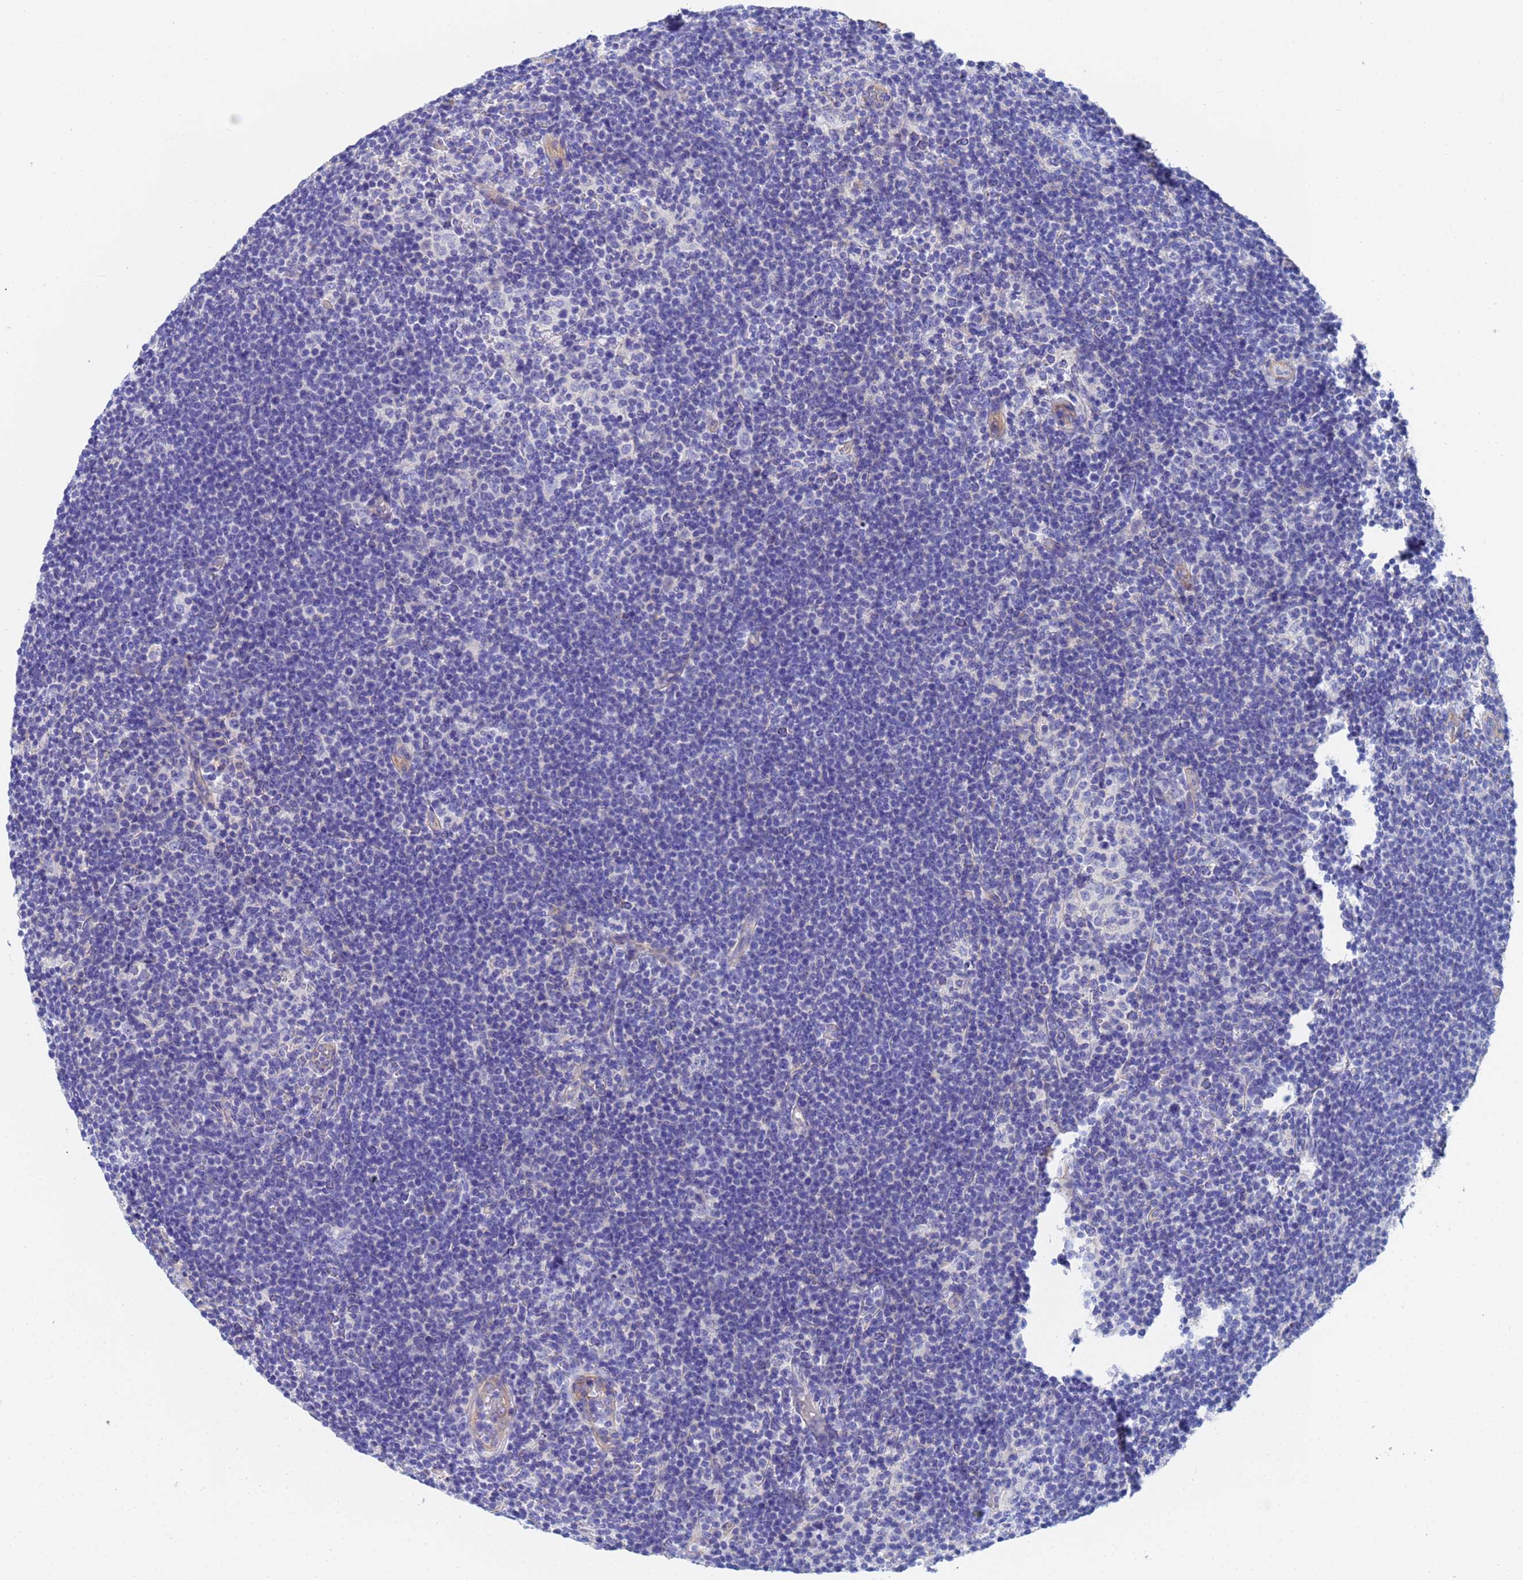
{"staining": {"intensity": "negative", "quantity": "none", "location": "none"}, "tissue": "lymphoma", "cell_type": "Tumor cells", "image_type": "cancer", "snomed": [{"axis": "morphology", "description": "Hodgkin's disease, NOS"}, {"axis": "topography", "description": "Lymph node"}], "caption": "Tumor cells are negative for protein expression in human lymphoma. (Immunohistochemistry, brightfield microscopy, high magnification).", "gene": "CST4", "patient": {"sex": "female", "age": 57}}